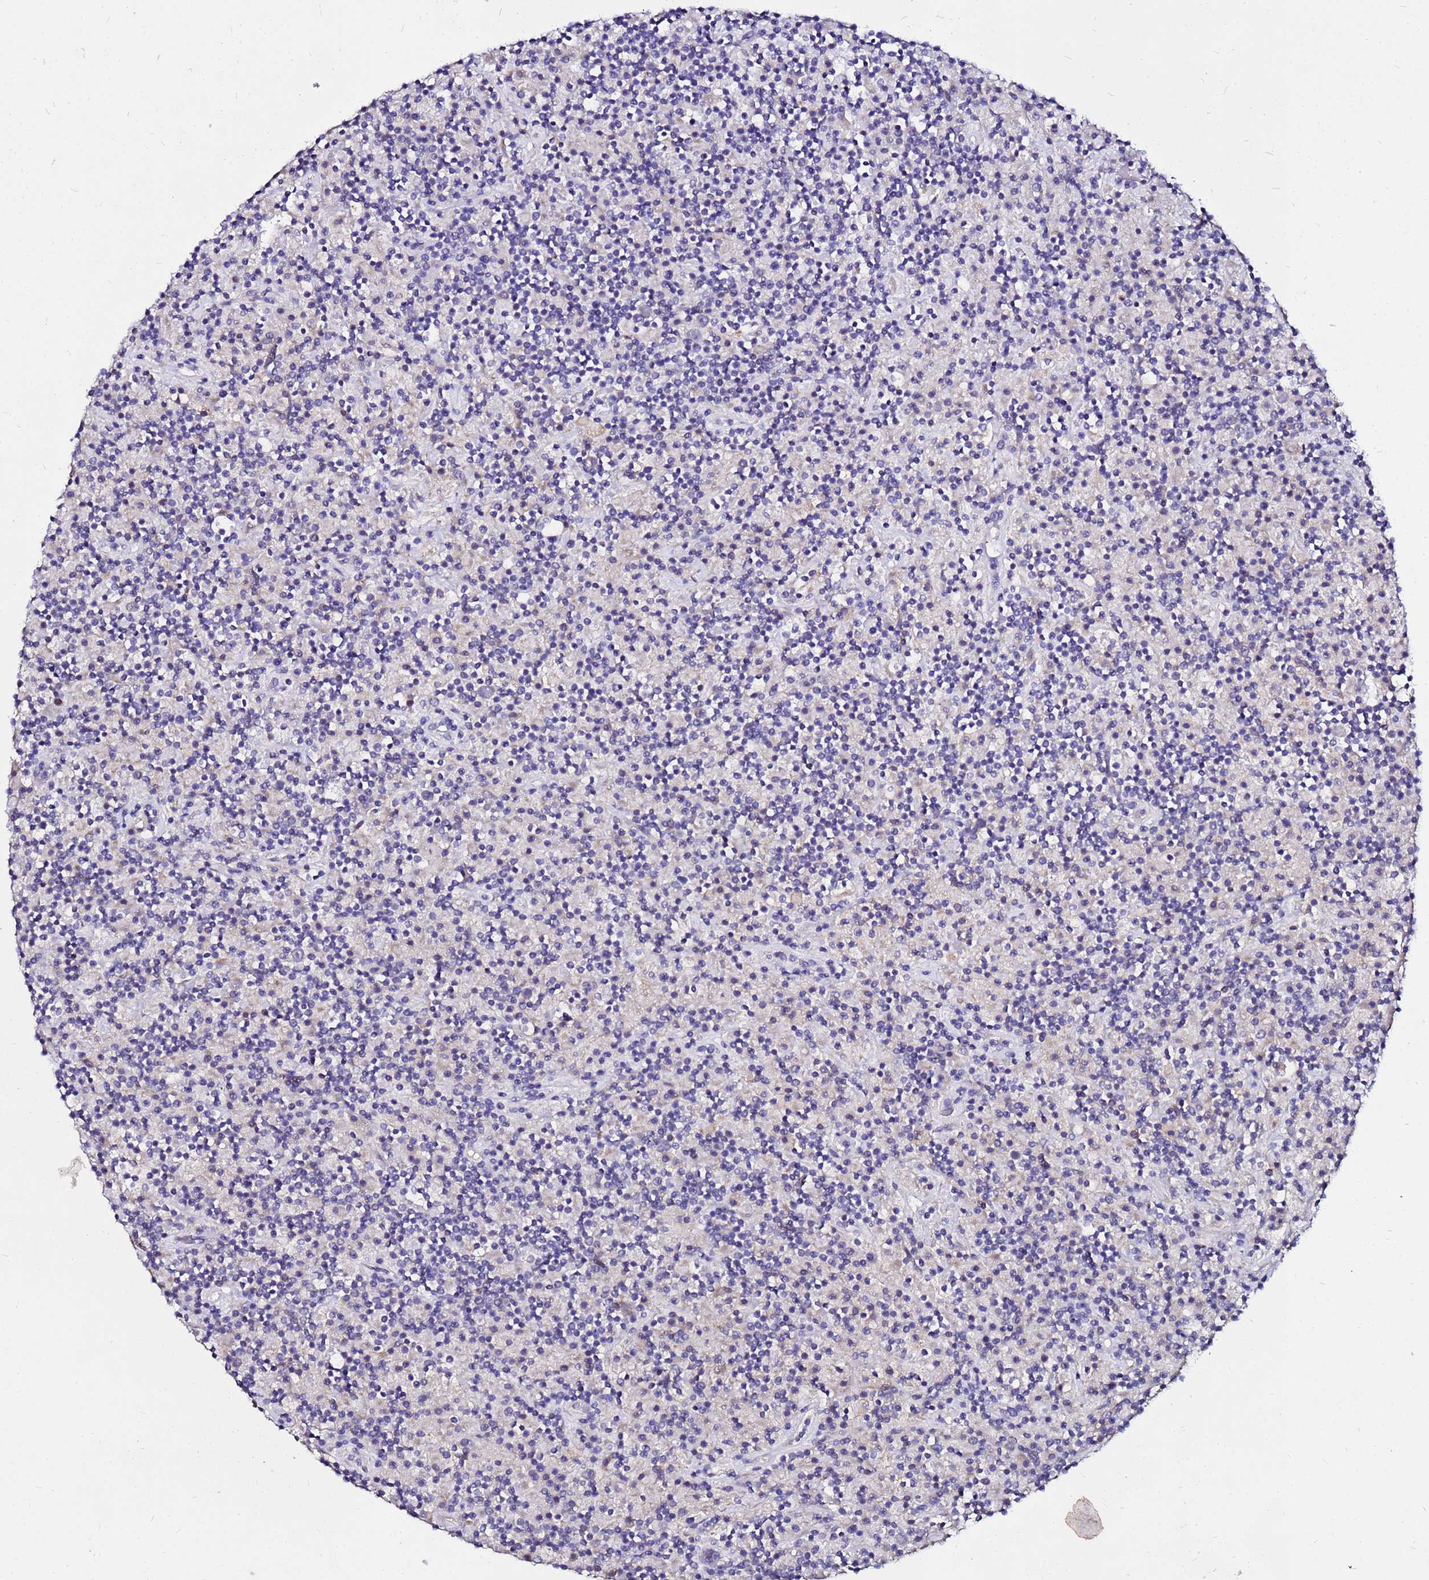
{"staining": {"intensity": "negative", "quantity": "none", "location": "none"}, "tissue": "lymphoma", "cell_type": "Tumor cells", "image_type": "cancer", "snomed": [{"axis": "morphology", "description": "Hodgkin's disease, NOS"}, {"axis": "topography", "description": "Lymph node"}], "caption": "Histopathology image shows no protein positivity in tumor cells of Hodgkin's disease tissue.", "gene": "FAM183A", "patient": {"sex": "male", "age": 70}}